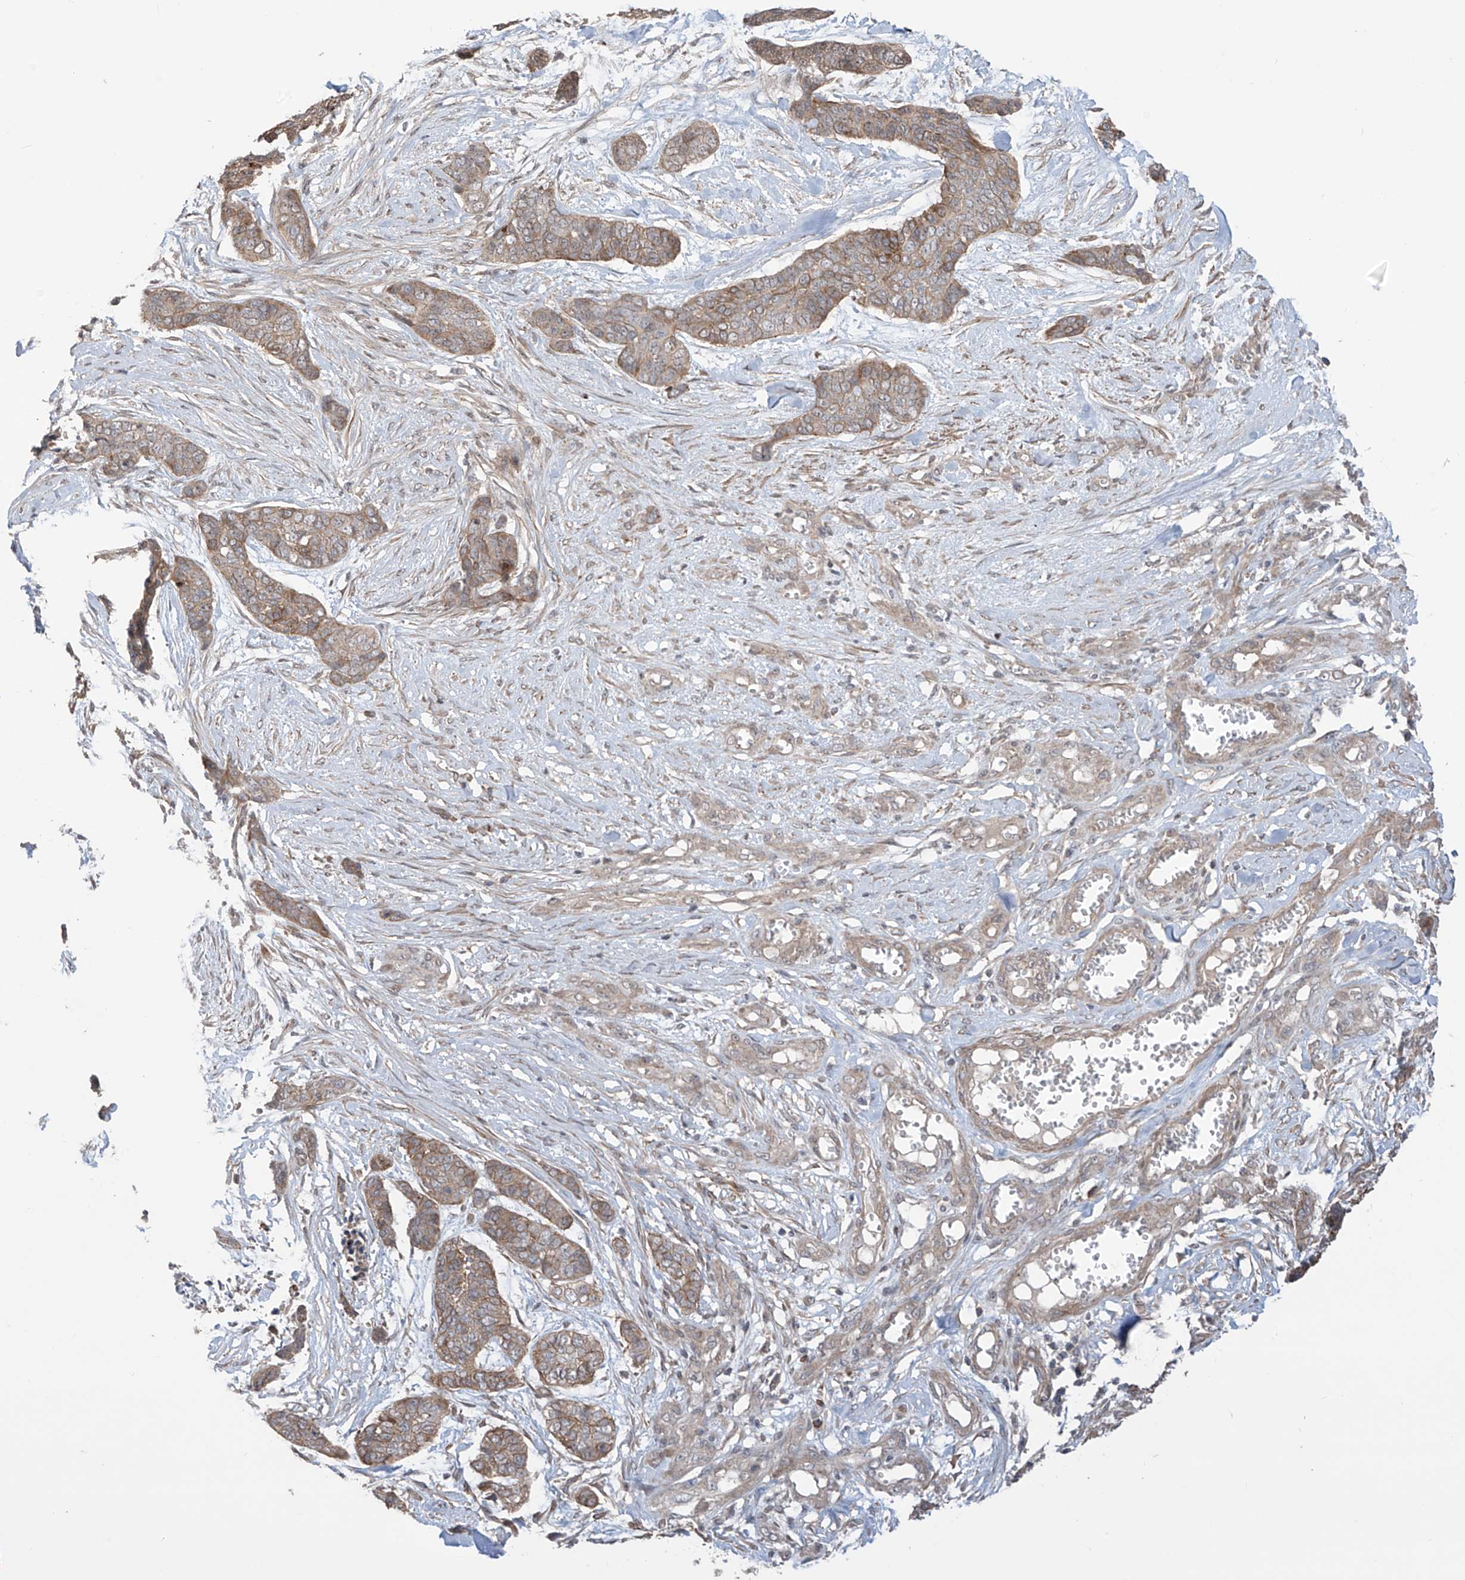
{"staining": {"intensity": "weak", "quantity": ">75%", "location": "cytoplasmic/membranous"}, "tissue": "skin cancer", "cell_type": "Tumor cells", "image_type": "cancer", "snomed": [{"axis": "morphology", "description": "Basal cell carcinoma"}, {"axis": "topography", "description": "Skin"}], "caption": "Immunohistochemical staining of human basal cell carcinoma (skin) exhibits low levels of weak cytoplasmic/membranous positivity in approximately >75% of tumor cells.", "gene": "LRRC74A", "patient": {"sex": "female", "age": 64}}